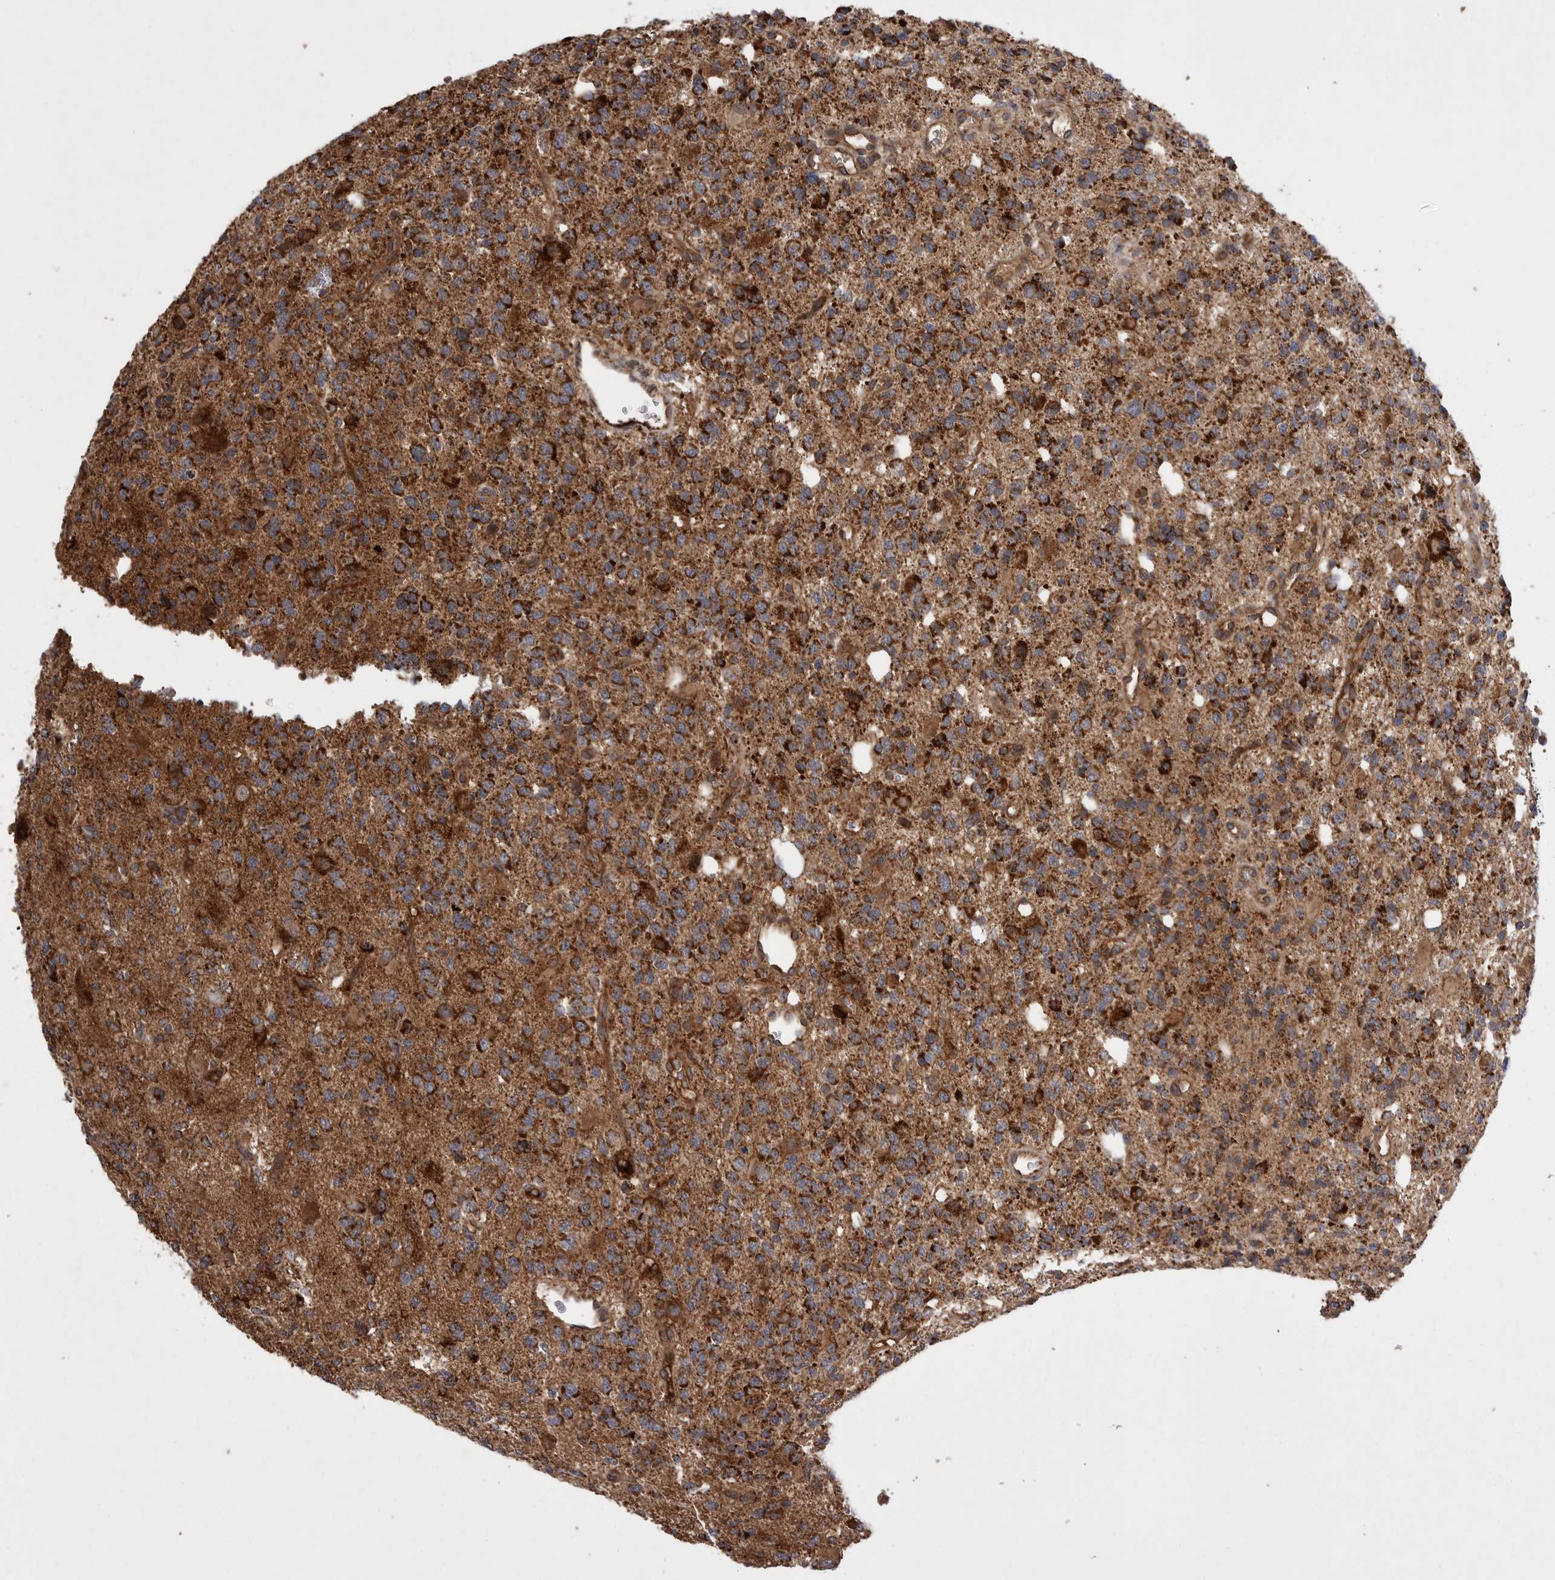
{"staining": {"intensity": "strong", "quantity": ">75%", "location": "cytoplasmic/membranous"}, "tissue": "glioma", "cell_type": "Tumor cells", "image_type": "cancer", "snomed": [{"axis": "morphology", "description": "Glioma, malignant, High grade"}, {"axis": "topography", "description": "Brain"}], "caption": "An immunohistochemistry (IHC) image of tumor tissue is shown. Protein staining in brown labels strong cytoplasmic/membranous positivity in glioma within tumor cells.", "gene": "KYAT3", "patient": {"sex": "female", "age": 62}}